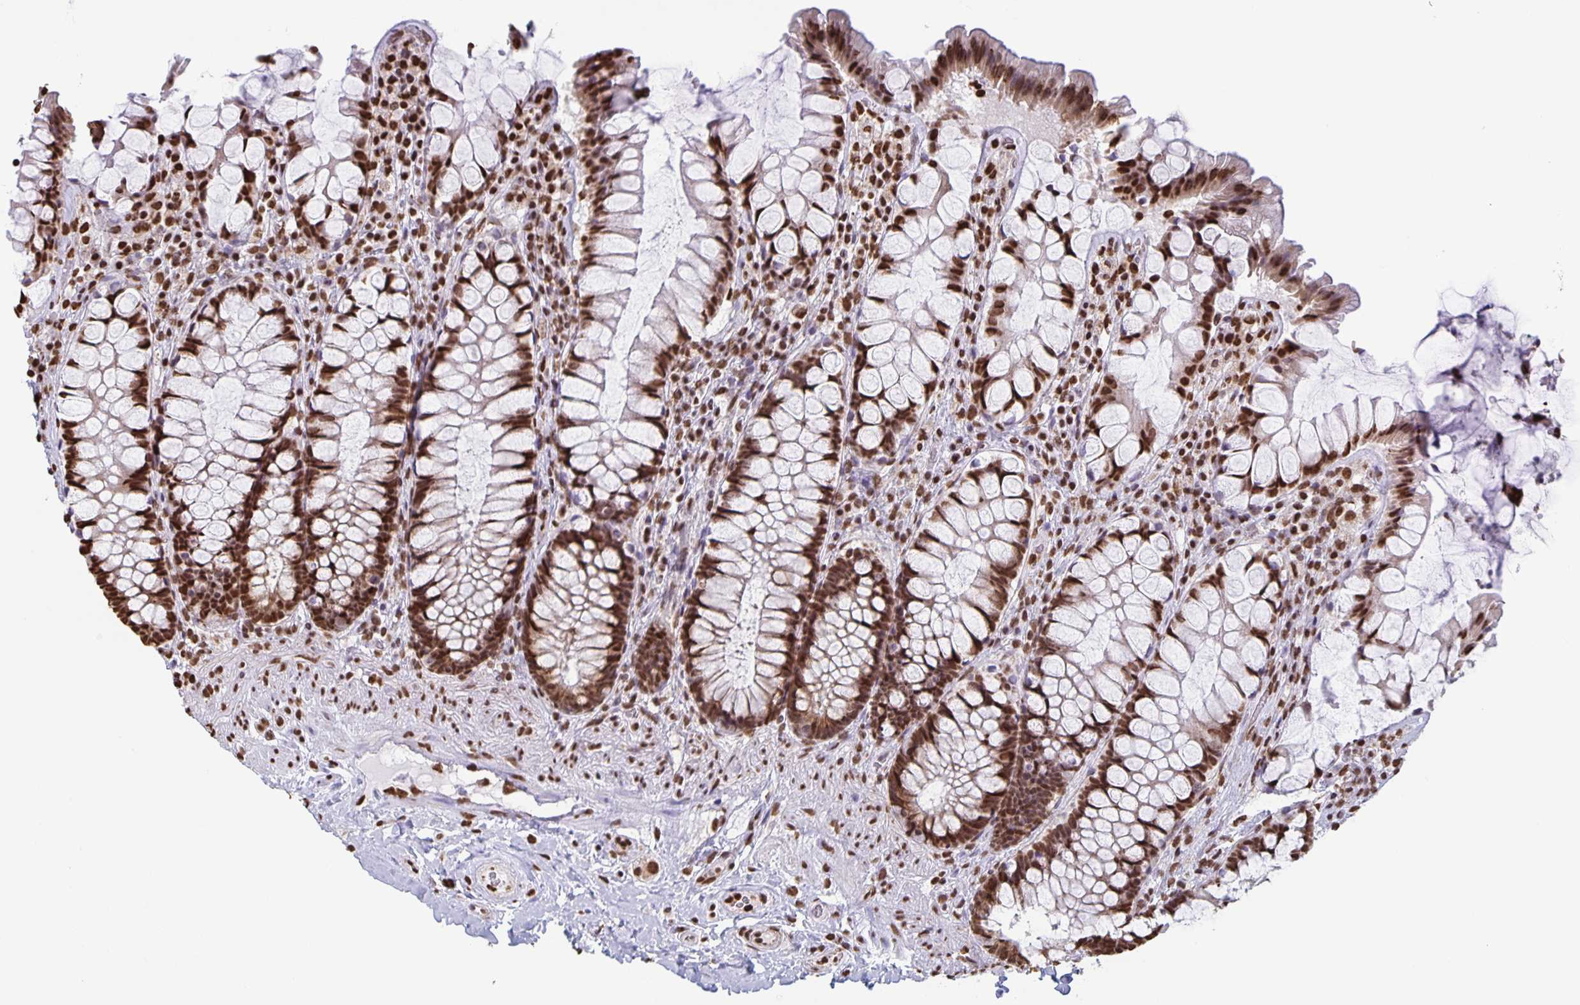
{"staining": {"intensity": "strong", "quantity": ">75%", "location": "nuclear"}, "tissue": "rectum", "cell_type": "Glandular cells", "image_type": "normal", "snomed": [{"axis": "morphology", "description": "Normal tissue, NOS"}, {"axis": "topography", "description": "Rectum"}], "caption": "Rectum was stained to show a protein in brown. There is high levels of strong nuclear staining in approximately >75% of glandular cells. Nuclei are stained in blue.", "gene": "DUT", "patient": {"sex": "female", "age": 58}}